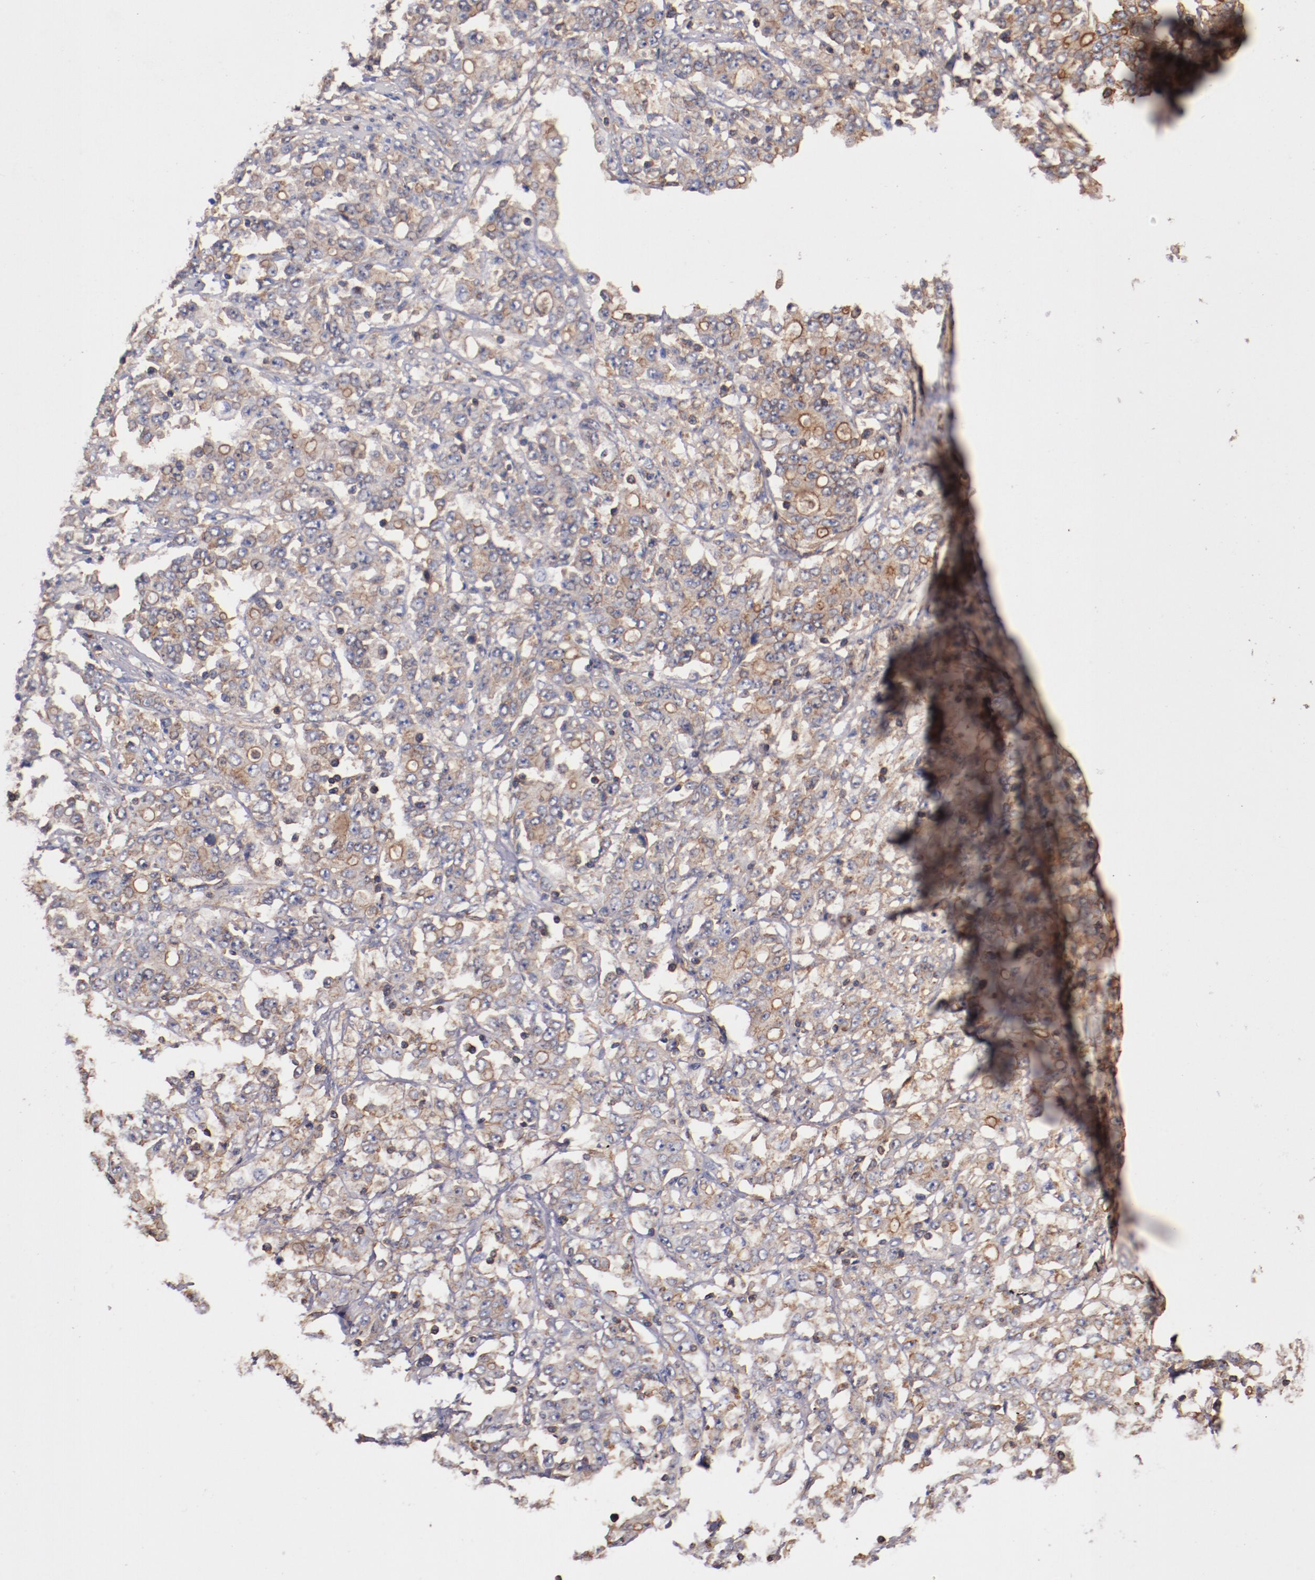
{"staining": {"intensity": "moderate", "quantity": ">75%", "location": "cytoplasmic/membranous"}, "tissue": "stomach cancer", "cell_type": "Tumor cells", "image_type": "cancer", "snomed": [{"axis": "morphology", "description": "Adenocarcinoma, NOS"}, {"axis": "topography", "description": "Stomach, lower"}], "caption": "Immunohistochemistry (IHC) photomicrograph of neoplastic tissue: human stomach cancer (adenocarcinoma) stained using immunohistochemistry shows medium levels of moderate protein expression localized specifically in the cytoplasmic/membranous of tumor cells, appearing as a cytoplasmic/membranous brown color.", "gene": "TMOD3", "patient": {"sex": "female", "age": 71}}